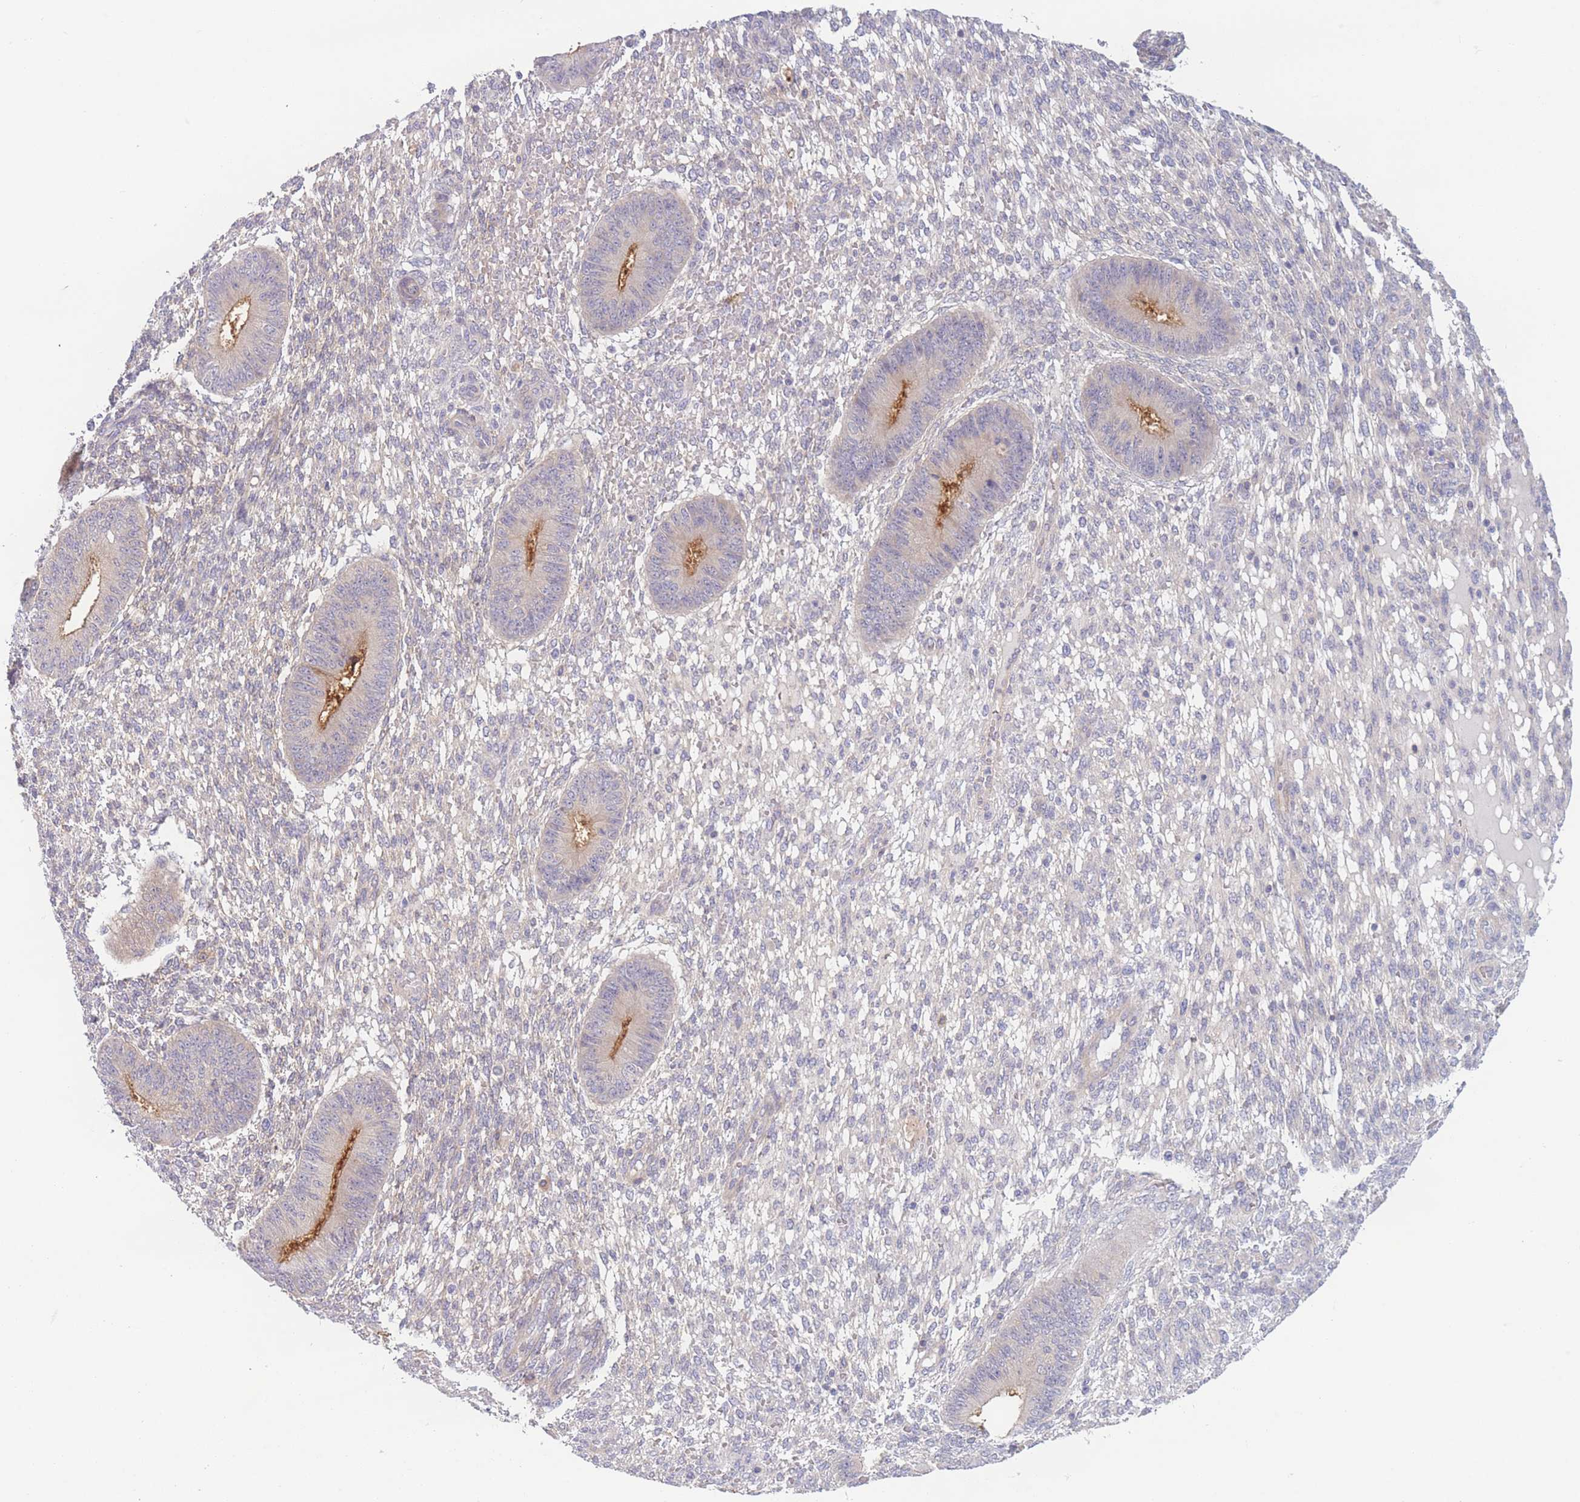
{"staining": {"intensity": "negative", "quantity": "none", "location": "none"}, "tissue": "endometrium", "cell_type": "Cells in endometrial stroma", "image_type": "normal", "snomed": [{"axis": "morphology", "description": "Normal tissue, NOS"}, {"axis": "topography", "description": "Endometrium"}], "caption": "Micrograph shows no protein expression in cells in endometrial stroma of unremarkable endometrium. (DAB IHC visualized using brightfield microscopy, high magnification).", "gene": "WDR93", "patient": {"sex": "female", "age": 49}}